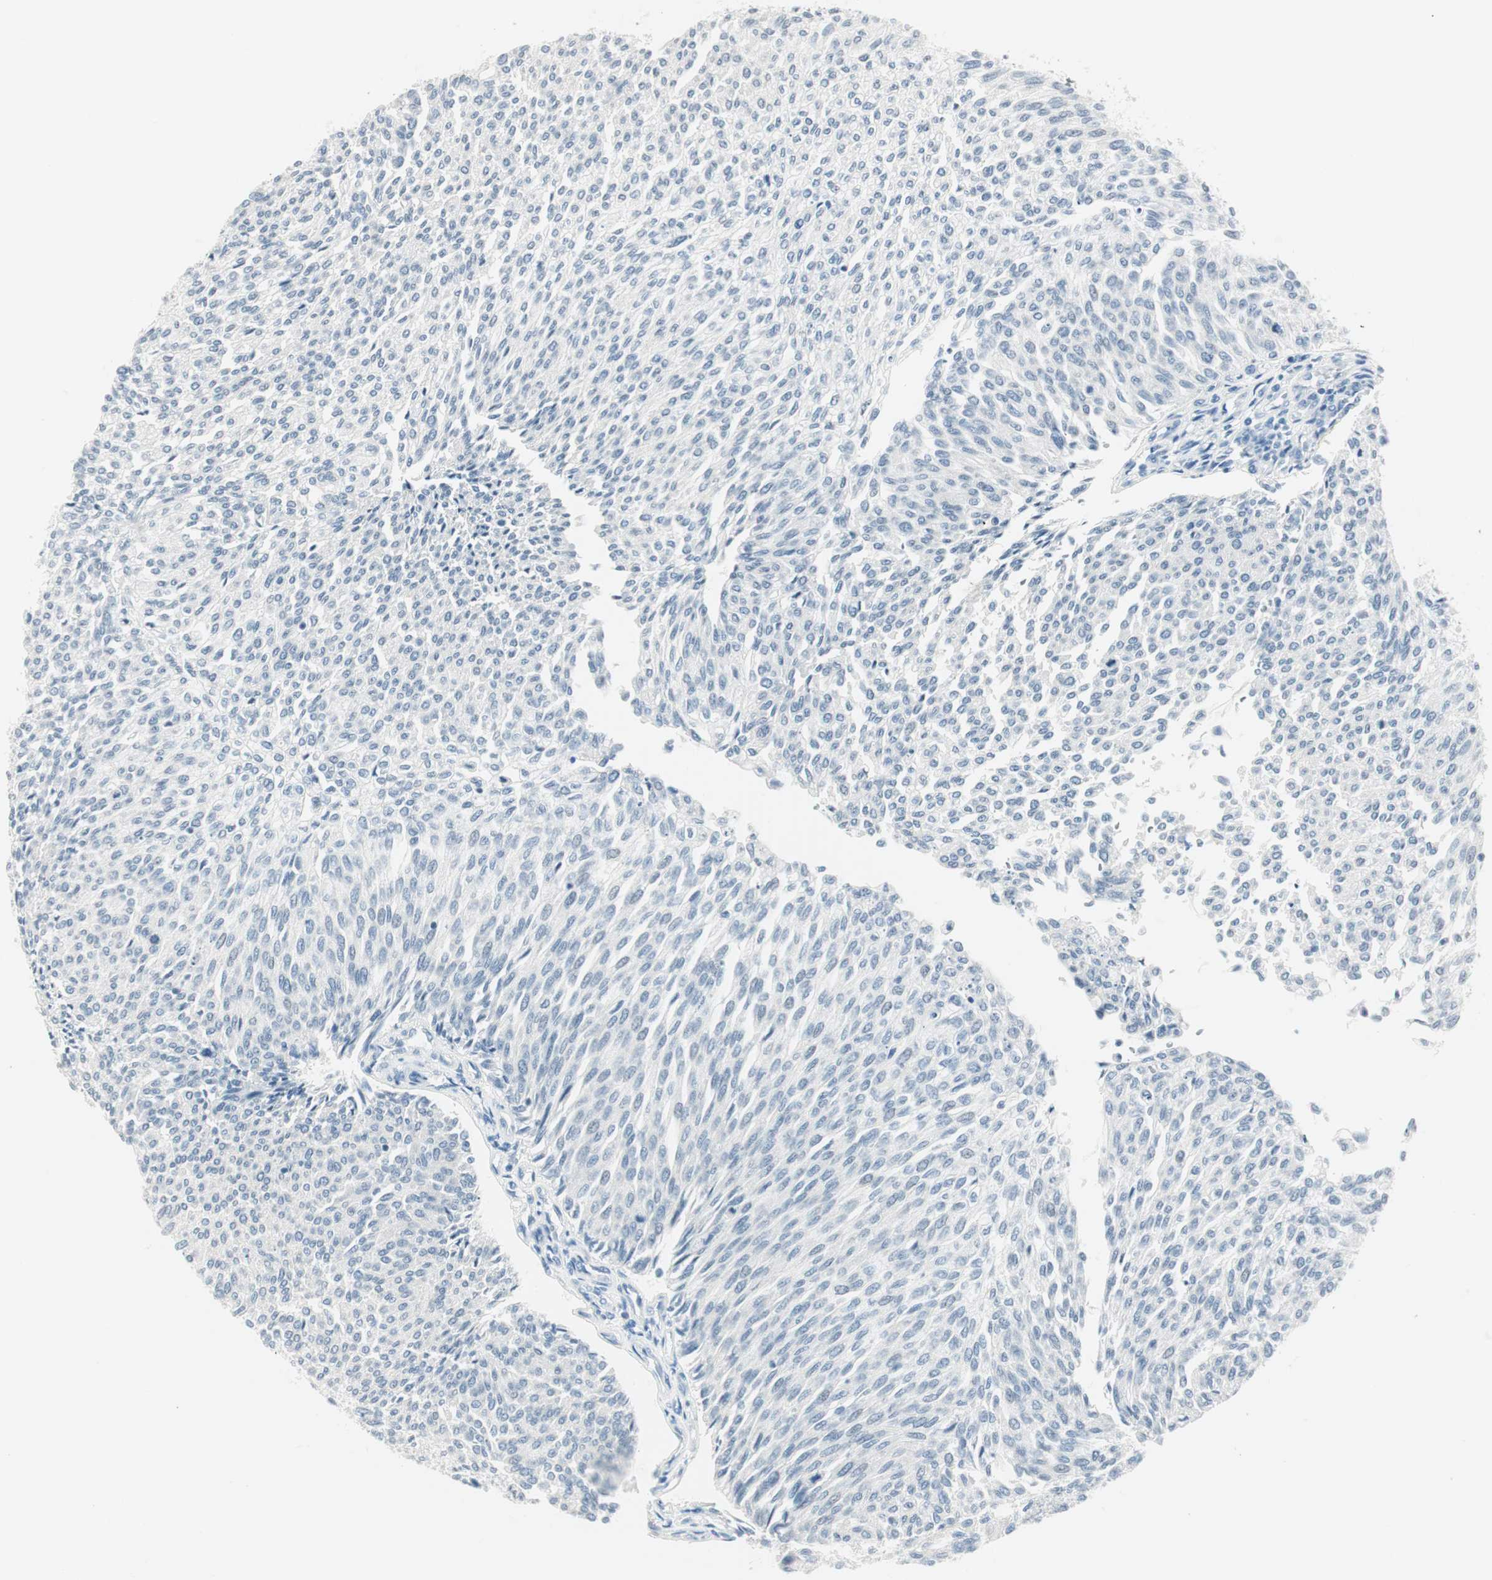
{"staining": {"intensity": "negative", "quantity": "none", "location": "none"}, "tissue": "urothelial cancer", "cell_type": "Tumor cells", "image_type": "cancer", "snomed": [{"axis": "morphology", "description": "Urothelial carcinoma, Low grade"}, {"axis": "topography", "description": "Urinary bladder"}], "caption": "This is an immunohistochemistry image of human low-grade urothelial carcinoma. There is no positivity in tumor cells.", "gene": "HOXB13", "patient": {"sex": "female", "age": 79}}